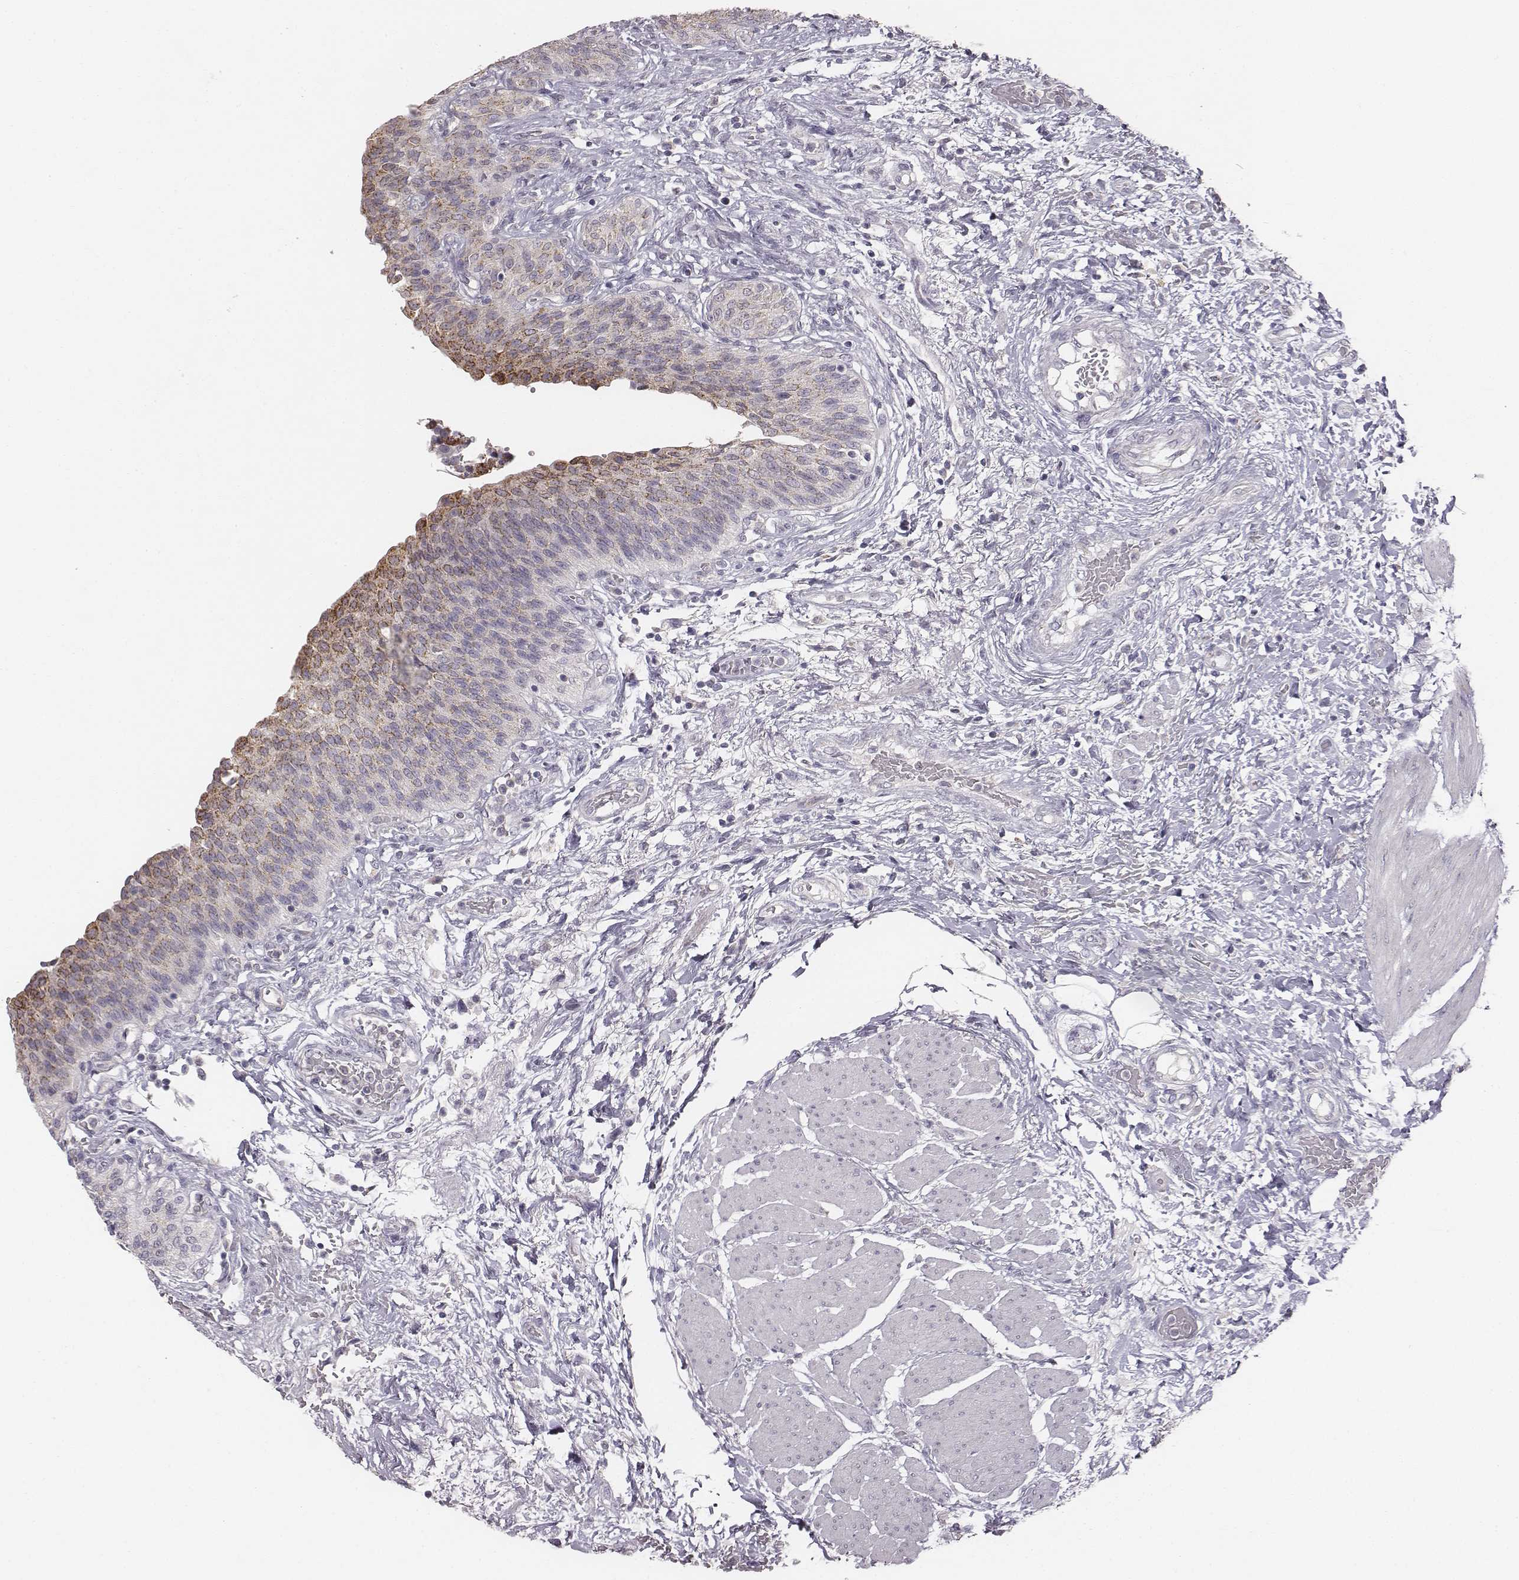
{"staining": {"intensity": "moderate", "quantity": "25%-75%", "location": "cytoplasmic/membranous"}, "tissue": "urinary bladder", "cell_type": "Urothelial cells", "image_type": "normal", "snomed": [{"axis": "morphology", "description": "Normal tissue, NOS"}, {"axis": "morphology", "description": "Metaplasia, NOS"}, {"axis": "topography", "description": "Urinary bladder"}], "caption": "Urinary bladder stained with DAB immunohistochemistry shows medium levels of moderate cytoplasmic/membranous expression in about 25%-75% of urothelial cells. The protein of interest is shown in brown color, while the nuclei are stained blue.", "gene": "ABCD3", "patient": {"sex": "male", "age": 68}}